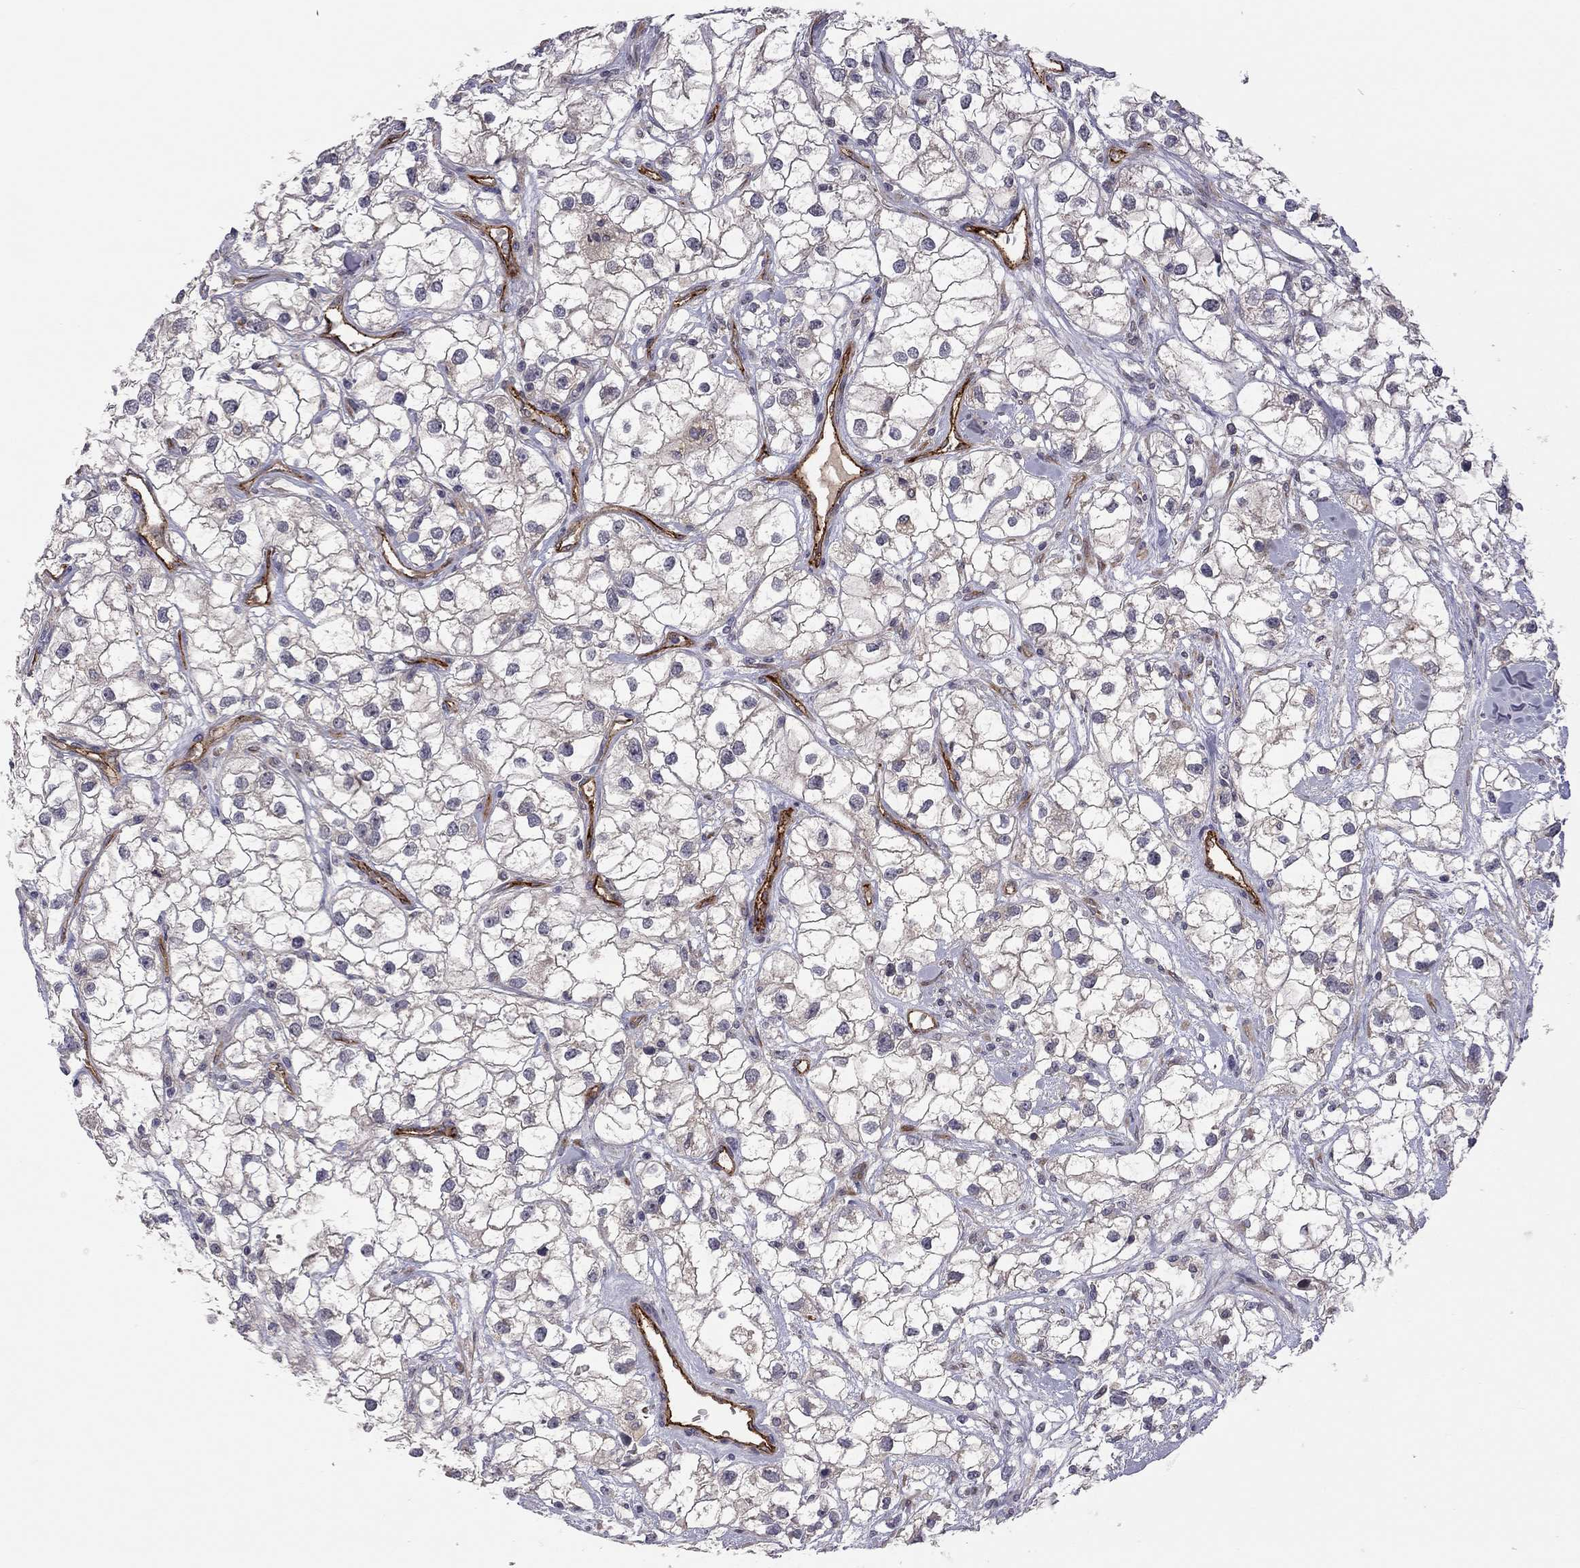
{"staining": {"intensity": "negative", "quantity": "none", "location": "none"}, "tissue": "renal cancer", "cell_type": "Tumor cells", "image_type": "cancer", "snomed": [{"axis": "morphology", "description": "Adenocarcinoma, NOS"}, {"axis": "topography", "description": "Kidney"}], "caption": "An immunohistochemistry (IHC) micrograph of adenocarcinoma (renal) is shown. There is no staining in tumor cells of adenocarcinoma (renal).", "gene": "EXOC3L2", "patient": {"sex": "male", "age": 59}}